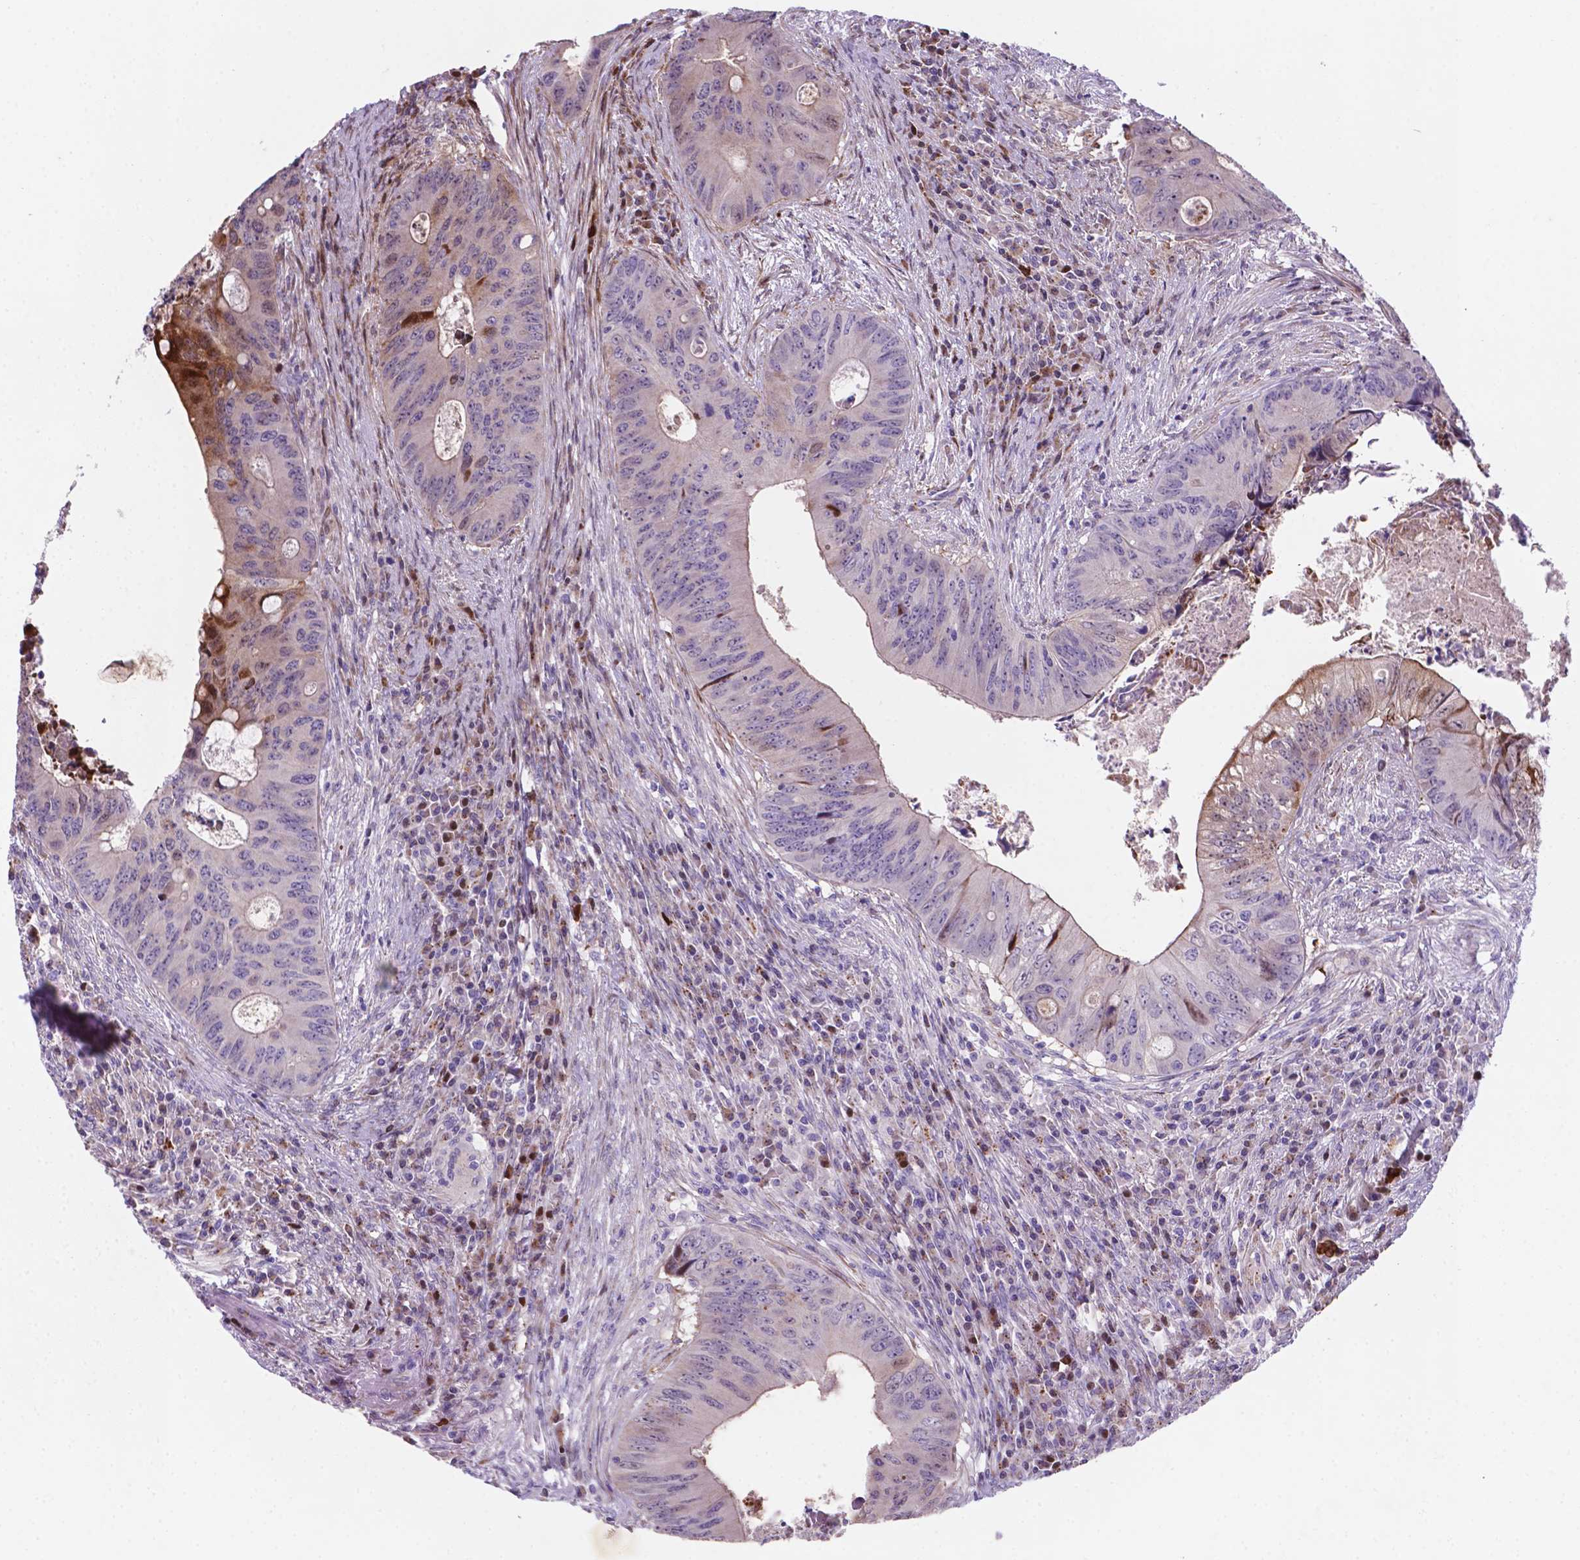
{"staining": {"intensity": "moderate", "quantity": "<25%", "location": "nuclear"}, "tissue": "colorectal cancer", "cell_type": "Tumor cells", "image_type": "cancer", "snomed": [{"axis": "morphology", "description": "Adenocarcinoma, NOS"}, {"axis": "topography", "description": "Colon"}], "caption": "The image displays staining of colorectal cancer (adenocarcinoma), revealing moderate nuclear protein staining (brown color) within tumor cells.", "gene": "TM4SF20", "patient": {"sex": "female", "age": 74}}